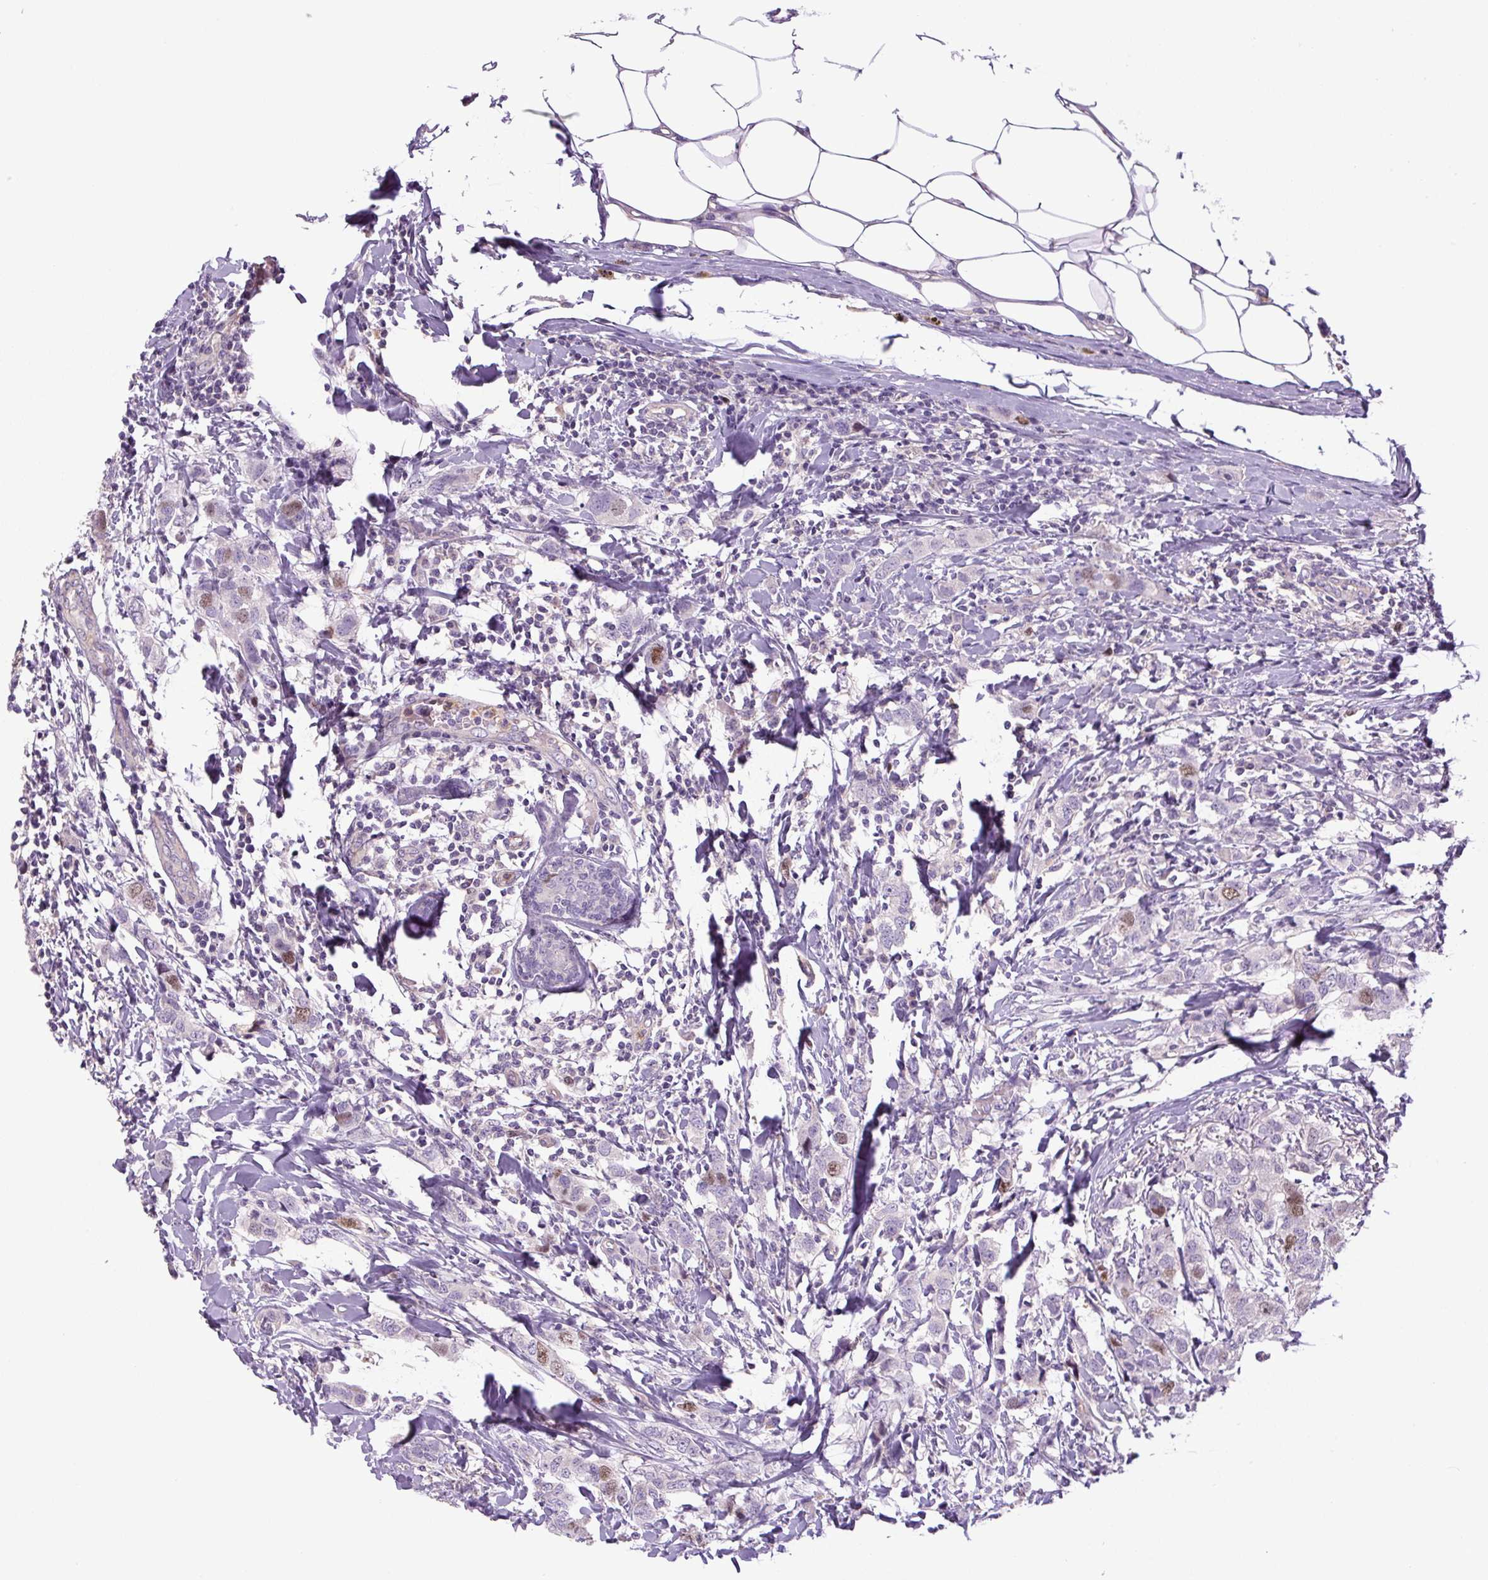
{"staining": {"intensity": "moderate", "quantity": "<25%", "location": "nuclear"}, "tissue": "breast cancer", "cell_type": "Tumor cells", "image_type": "cancer", "snomed": [{"axis": "morphology", "description": "Duct carcinoma"}, {"axis": "topography", "description": "Breast"}], "caption": "Brown immunohistochemical staining in breast infiltrating ductal carcinoma demonstrates moderate nuclear positivity in about <25% of tumor cells.", "gene": "KIFC1", "patient": {"sex": "female", "age": 50}}